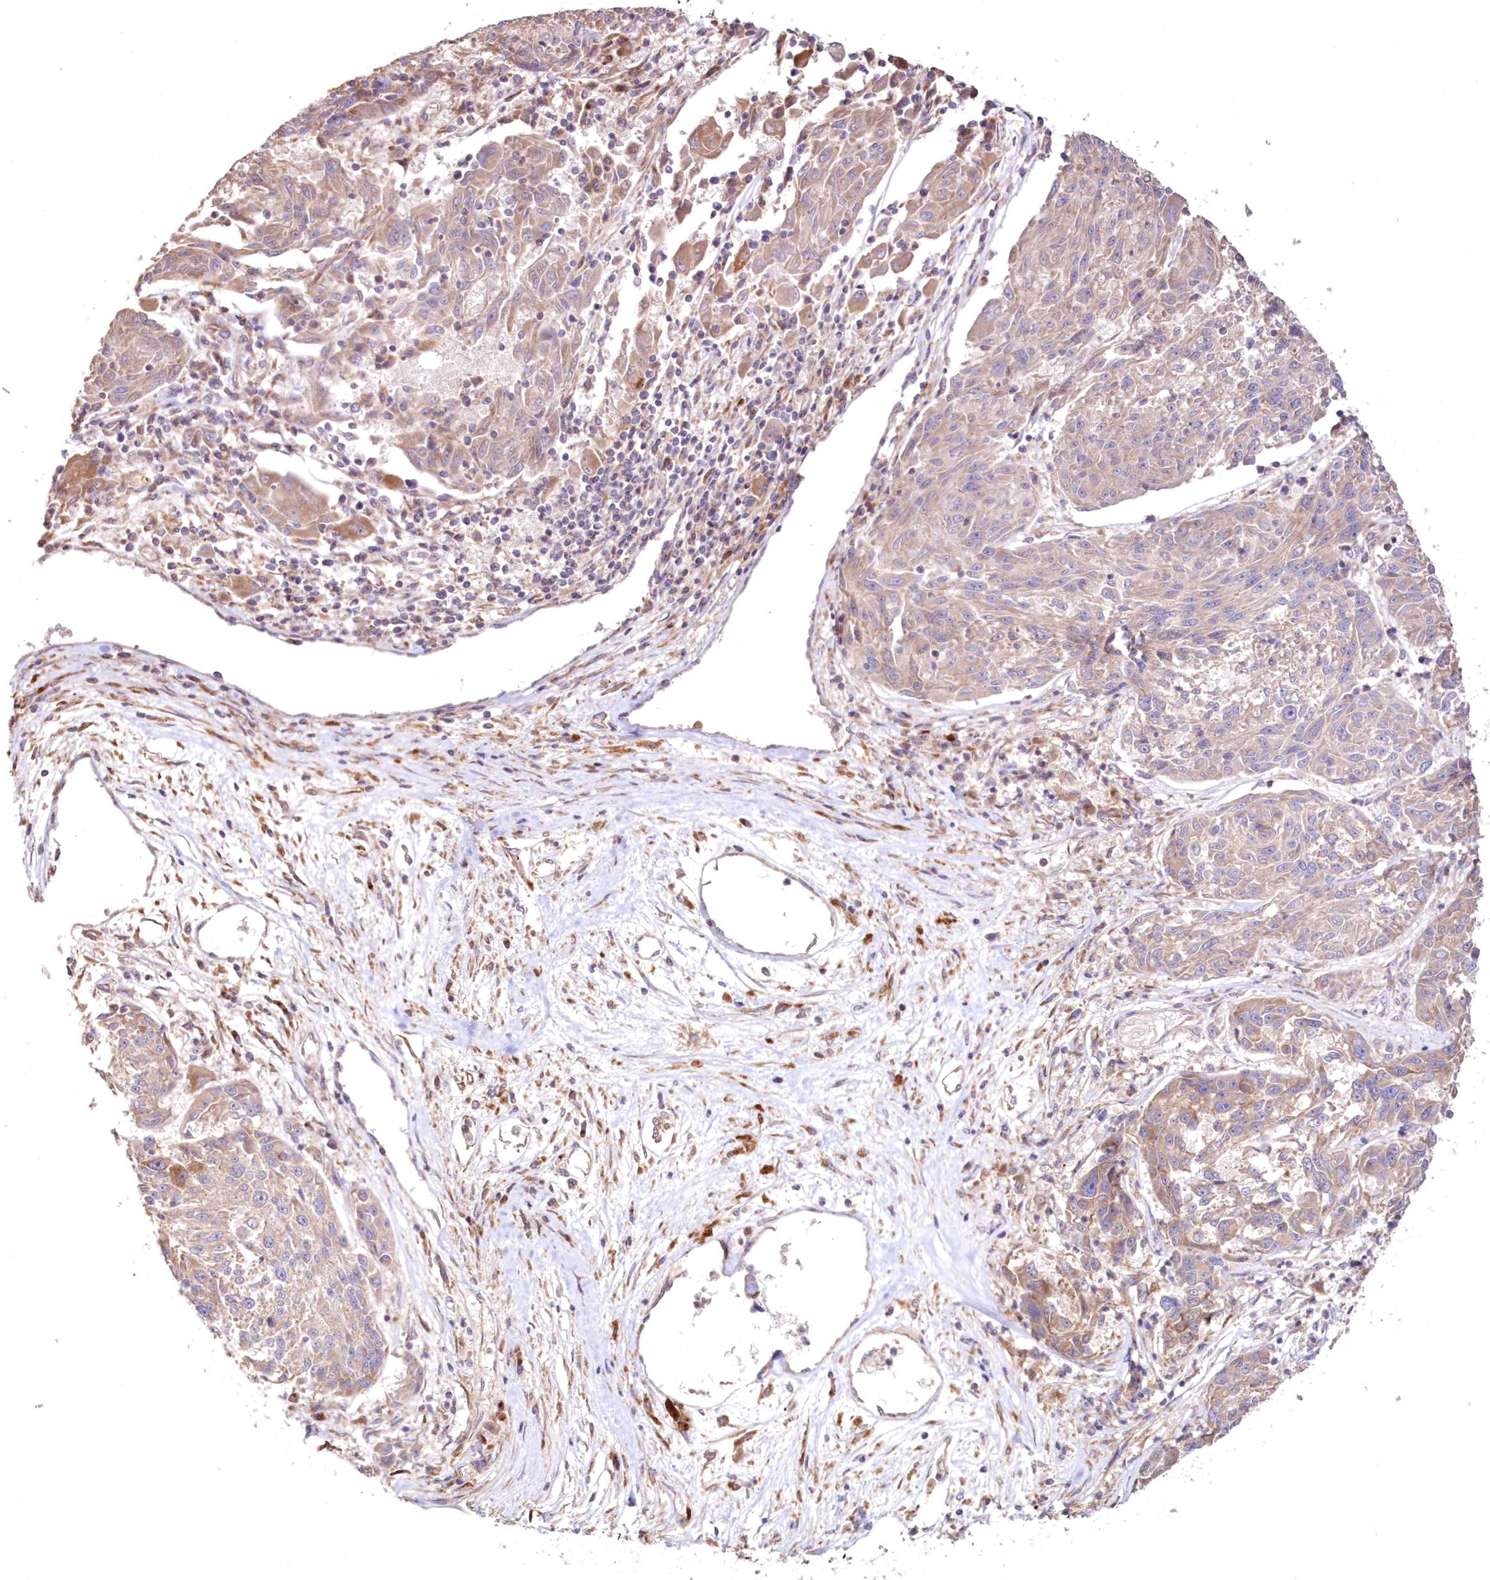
{"staining": {"intensity": "weak", "quantity": ">75%", "location": "cytoplasmic/membranous"}, "tissue": "melanoma", "cell_type": "Tumor cells", "image_type": "cancer", "snomed": [{"axis": "morphology", "description": "Malignant melanoma, NOS"}, {"axis": "topography", "description": "Skin"}], "caption": "DAB immunohistochemical staining of human malignant melanoma reveals weak cytoplasmic/membranous protein staining in approximately >75% of tumor cells.", "gene": "DDO", "patient": {"sex": "male", "age": 53}}